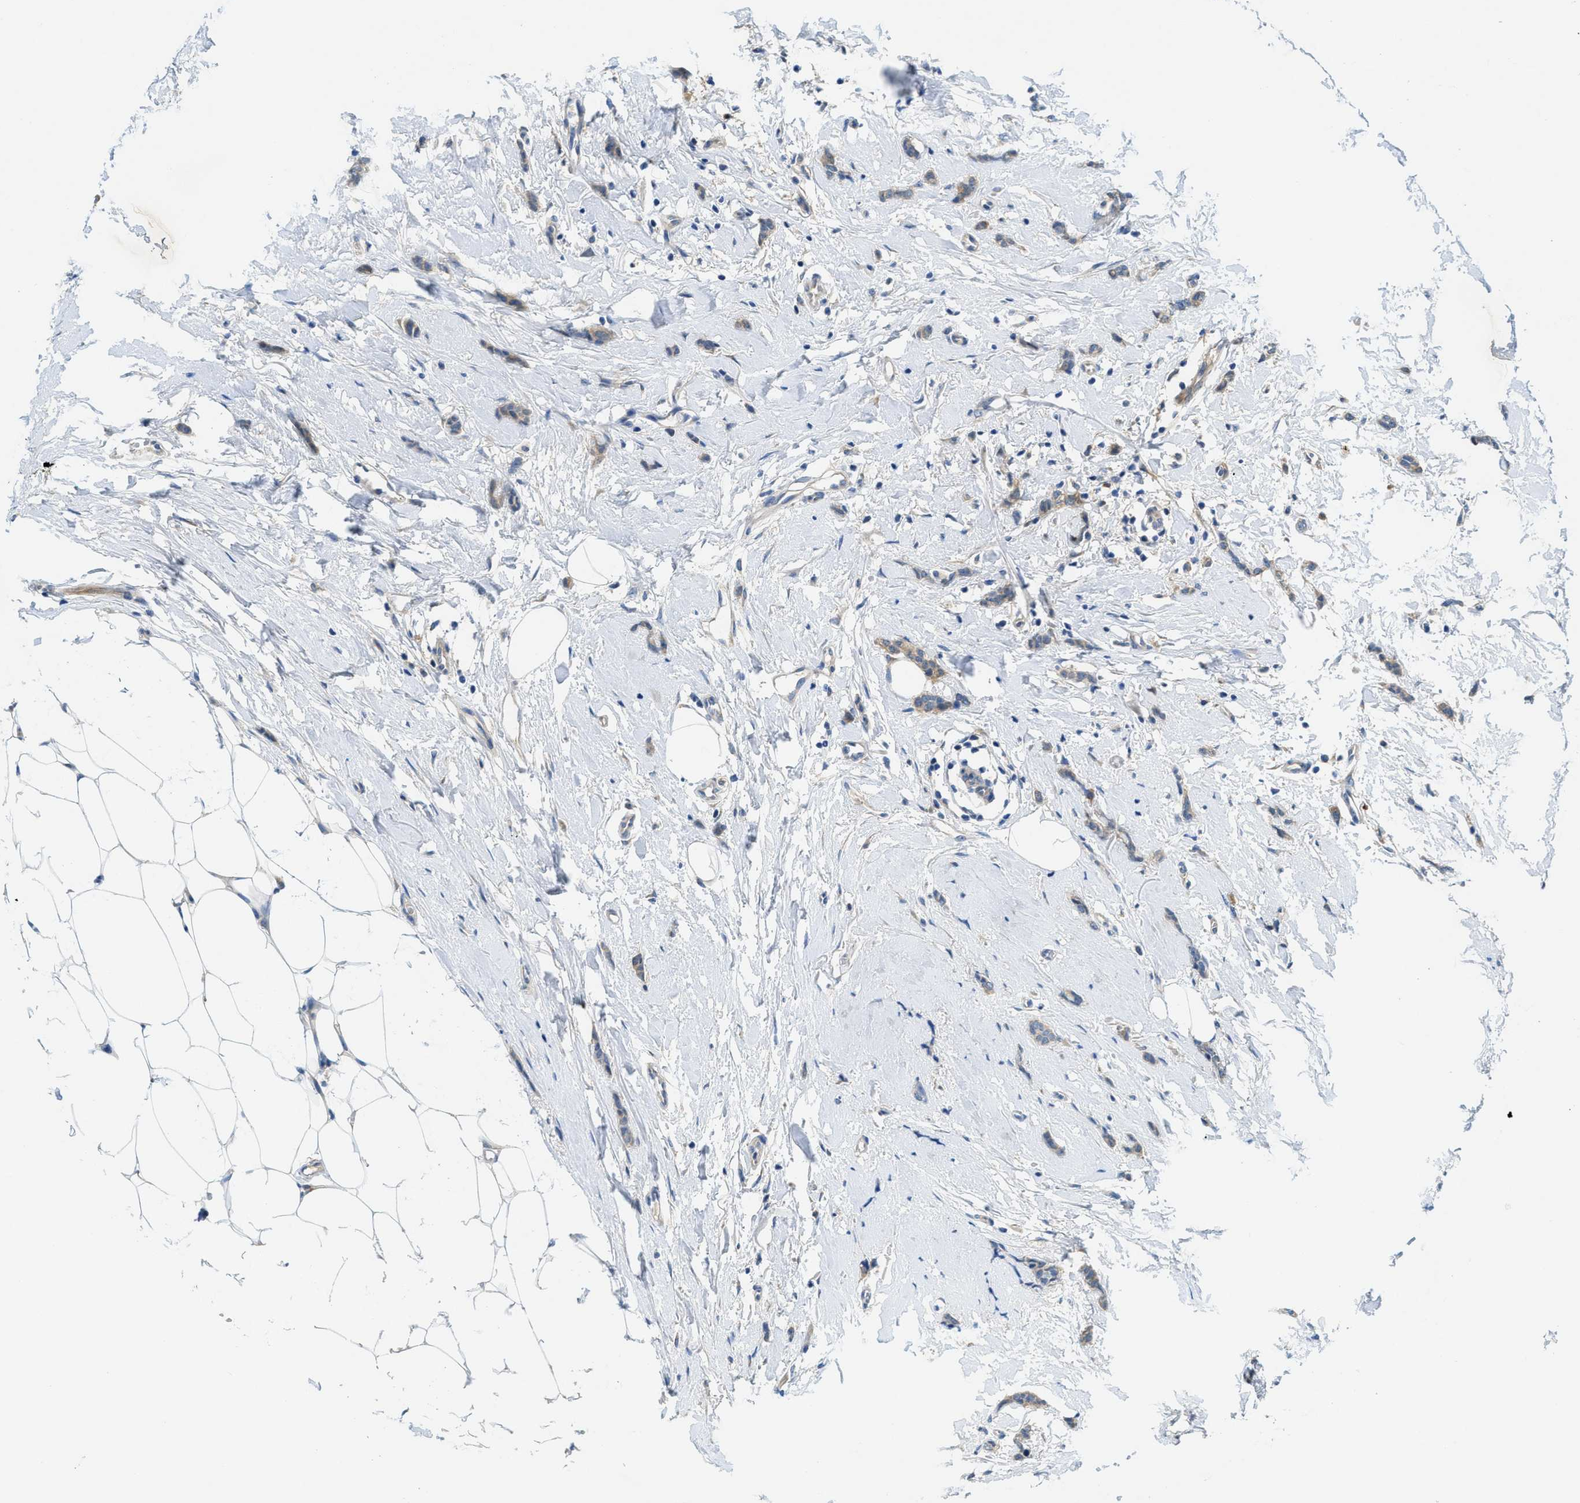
{"staining": {"intensity": "weak", "quantity": "<25%", "location": "cytoplasmic/membranous"}, "tissue": "breast cancer", "cell_type": "Tumor cells", "image_type": "cancer", "snomed": [{"axis": "morphology", "description": "Lobular carcinoma"}, {"axis": "topography", "description": "Skin"}, {"axis": "topography", "description": "Breast"}], "caption": "This is a photomicrograph of immunohistochemistry (IHC) staining of breast lobular carcinoma, which shows no staining in tumor cells.", "gene": "RIPK2", "patient": {"sex": "female", "age": 46}}